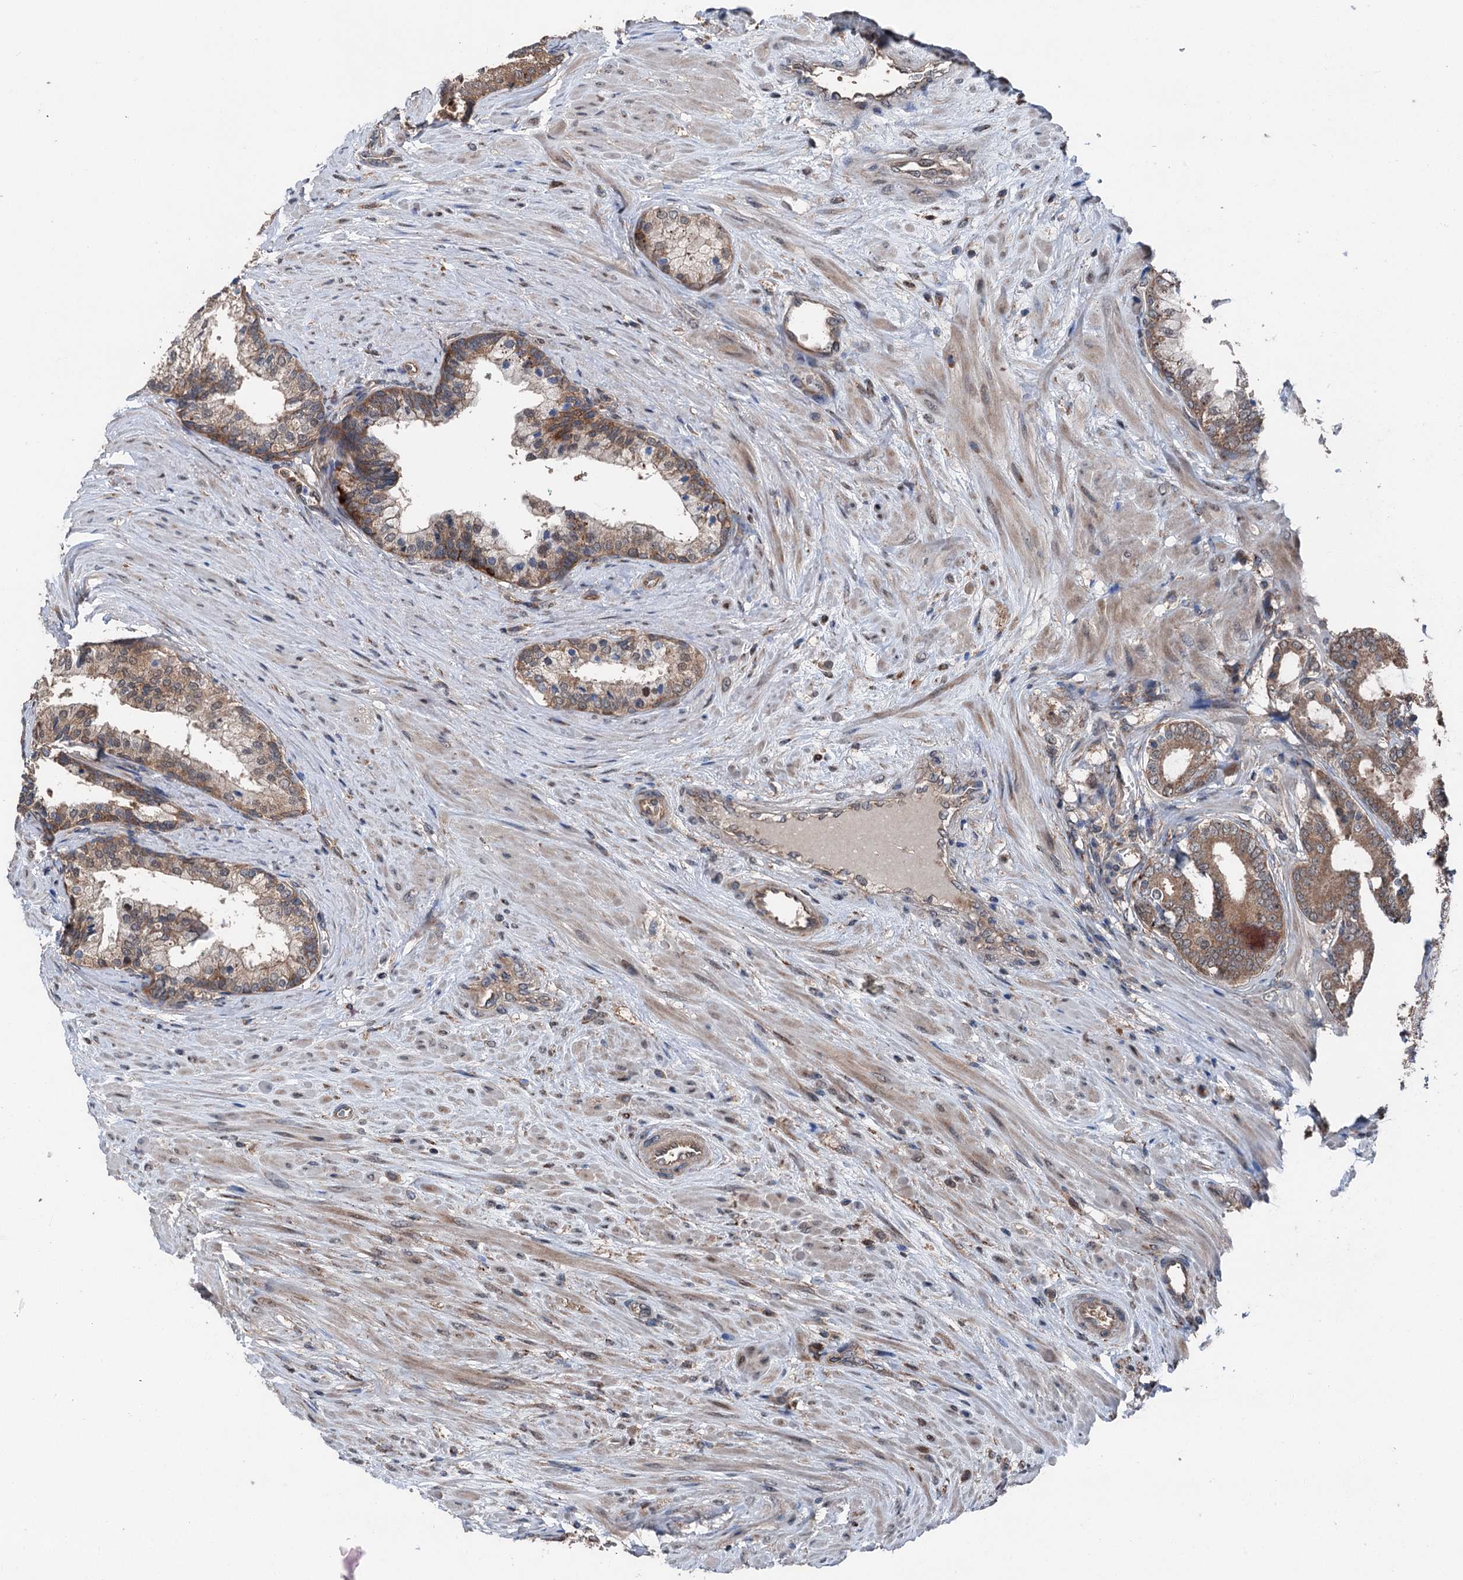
{"staining": {"intensity": "moderate", "quantity": ">75%", "location": "cytoplasmic/membranous"}, "tissue": "prostate cancer", "cell_type": "Tumor cells", "image_type": "cancer", "snomed": [{"axis": "morphology", "description": "Adenocarcinoma, High grade"}, {"axis": "topography", "description": "Prostate"}], "caption": "Protein staining reveals moderate cytoplasmic/membranous positivity in about >75% of tumor cells in prostate high-grade adenocarcinoma.", "gene": "PSMD13", "patient": {"sex": "male", "age": 60}}